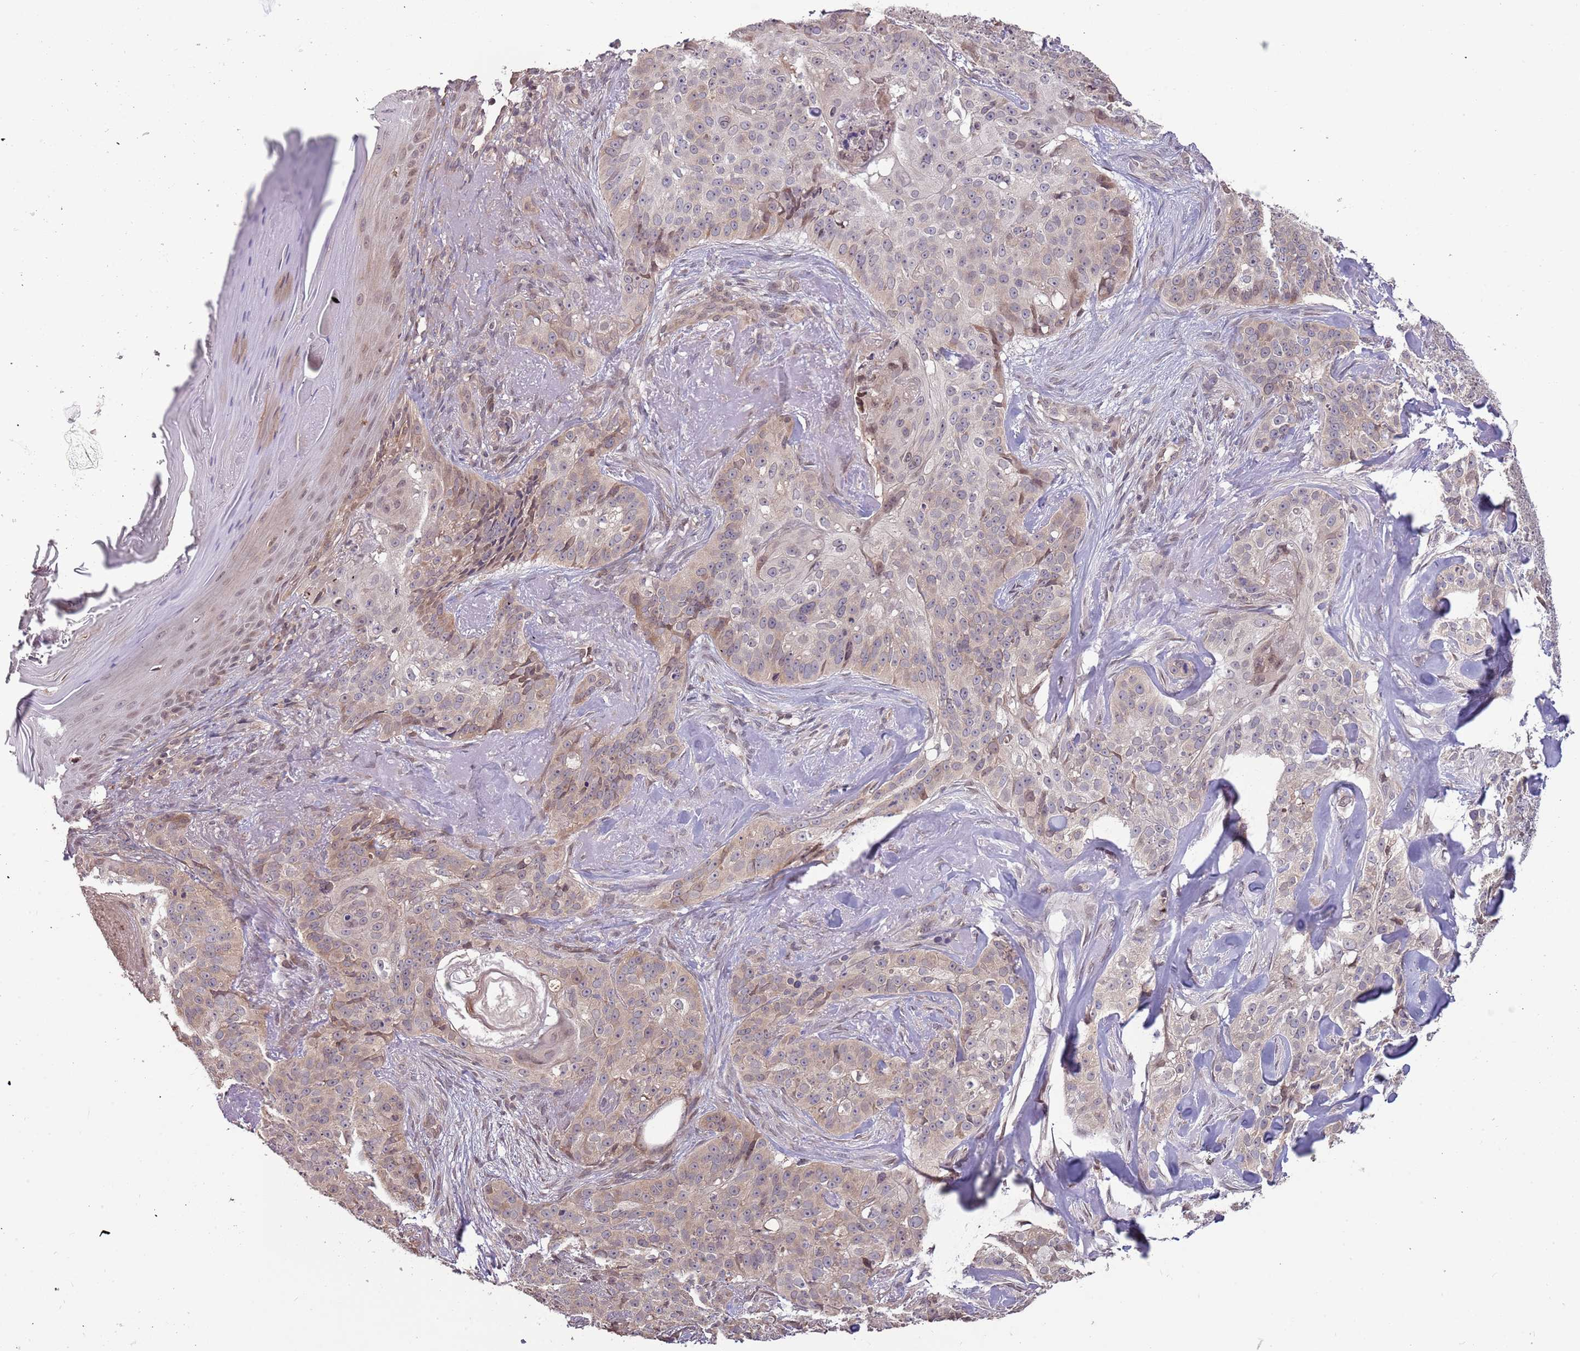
{"staining": {"intensity": "weak", "quantity": "<25%", "location": "nuclear"}, "tissue": "skin cancer", "cell_type": "Tumor cells", "image_type": "cancer", "snomed": [{"axis": "morphology", "description": "Basal cell carcinoma"}, {"axis": "topography", "description": "Skin"}], "caption": "Immunohistochemistry histopathology image of skin cancer stained for a protein (brown), which exhibits no staining in tumor cells.", "gene": "ZNF665", "patient": {"sex": "female", "age": 92}}